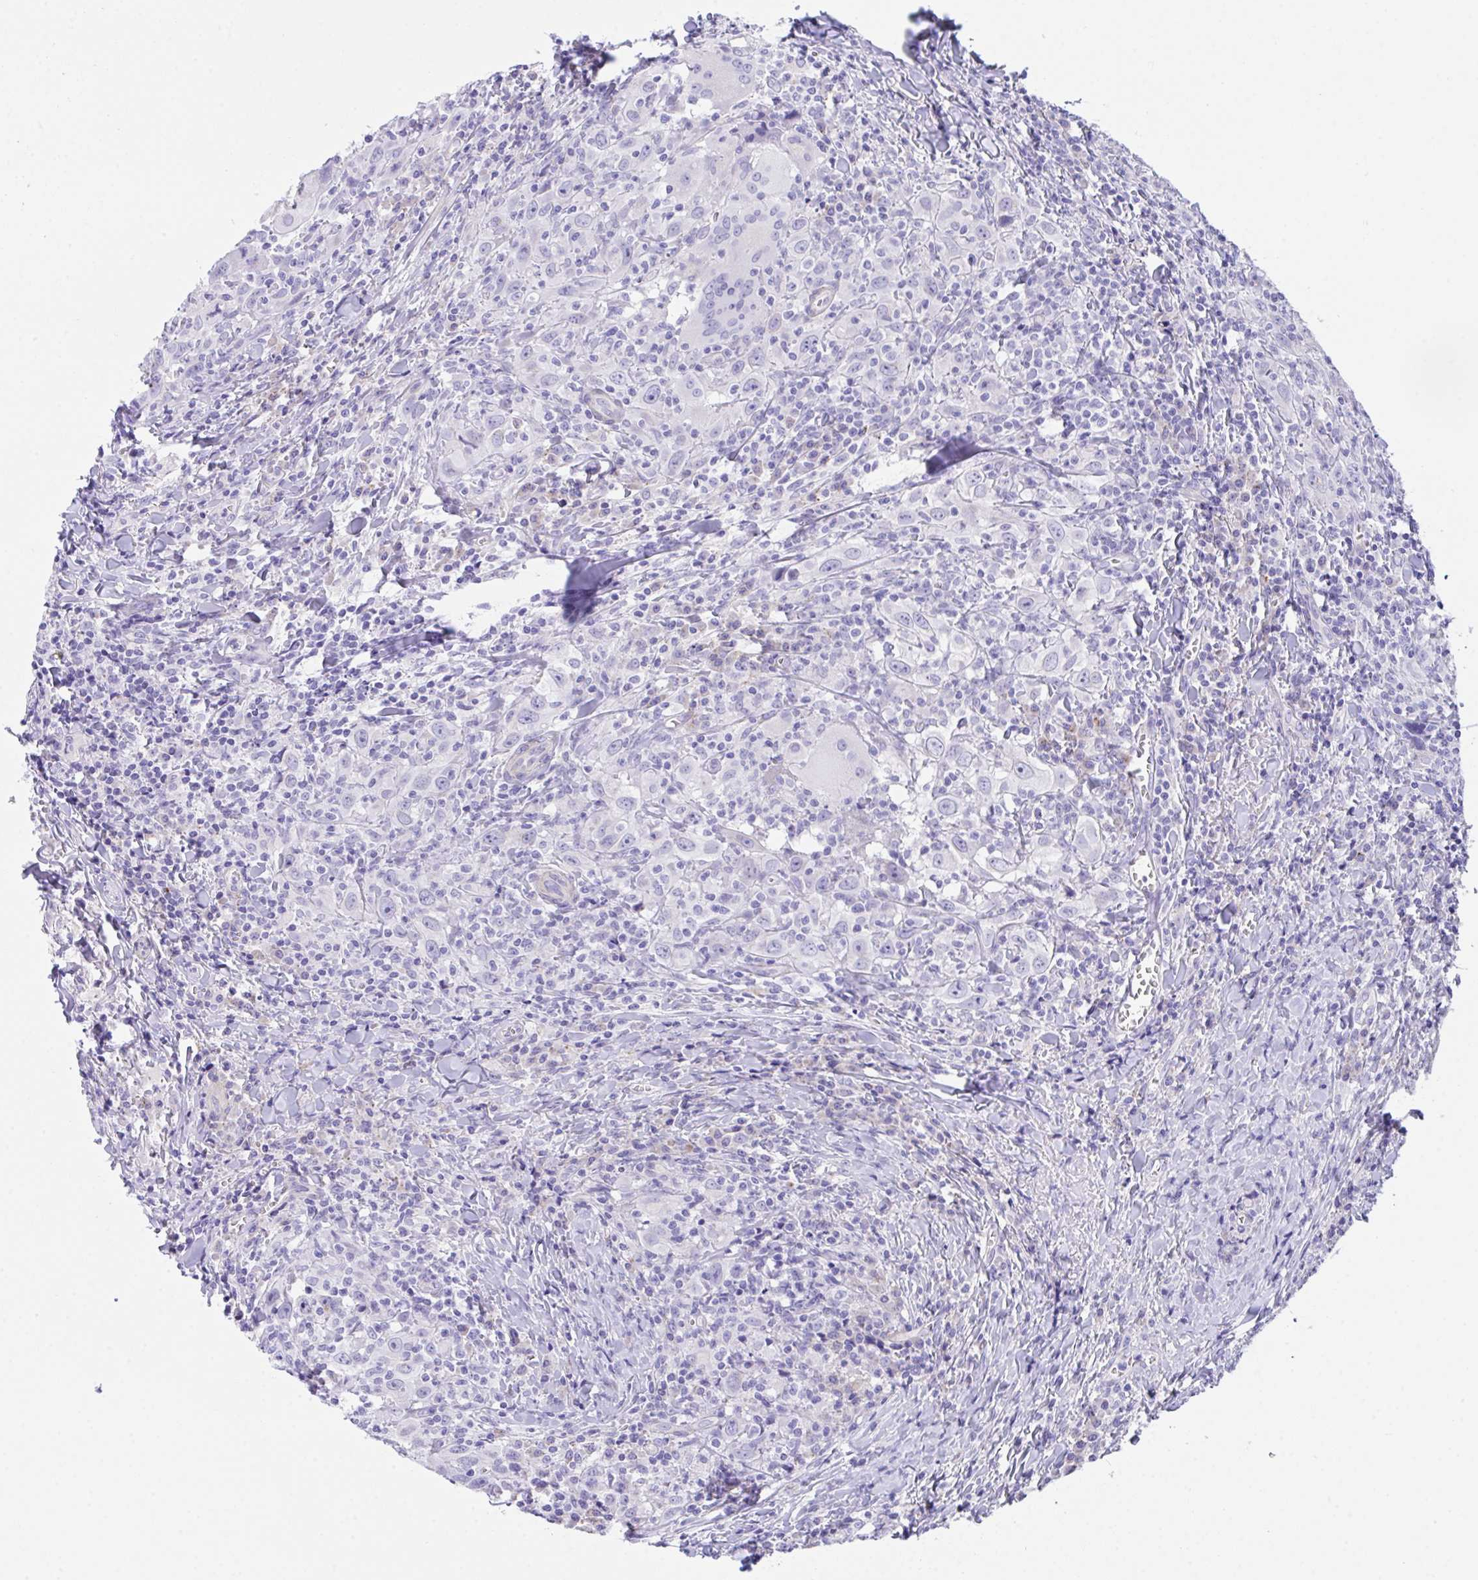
{"staining": {"intensity": "negative", "quantity": "none", "location": "none"}, "tissue": "head and neck cancer", "cell_type": "Tumor cells", "image_type": "cancer", "snomed": [{"axis": "morphology", "description": "Squamous cell carcinoma, NOS"}, {"axis": "topography", "description": "Head-Neck"}], "caption": "This histopathology image is of head and neck cancer stained with IHC to label a protein in brown with the nuclei are counter-stained blue. There is no expression in tumor cells.", "gene": "TMEM106B", "patient": {"sex": "female", "age": 95}}